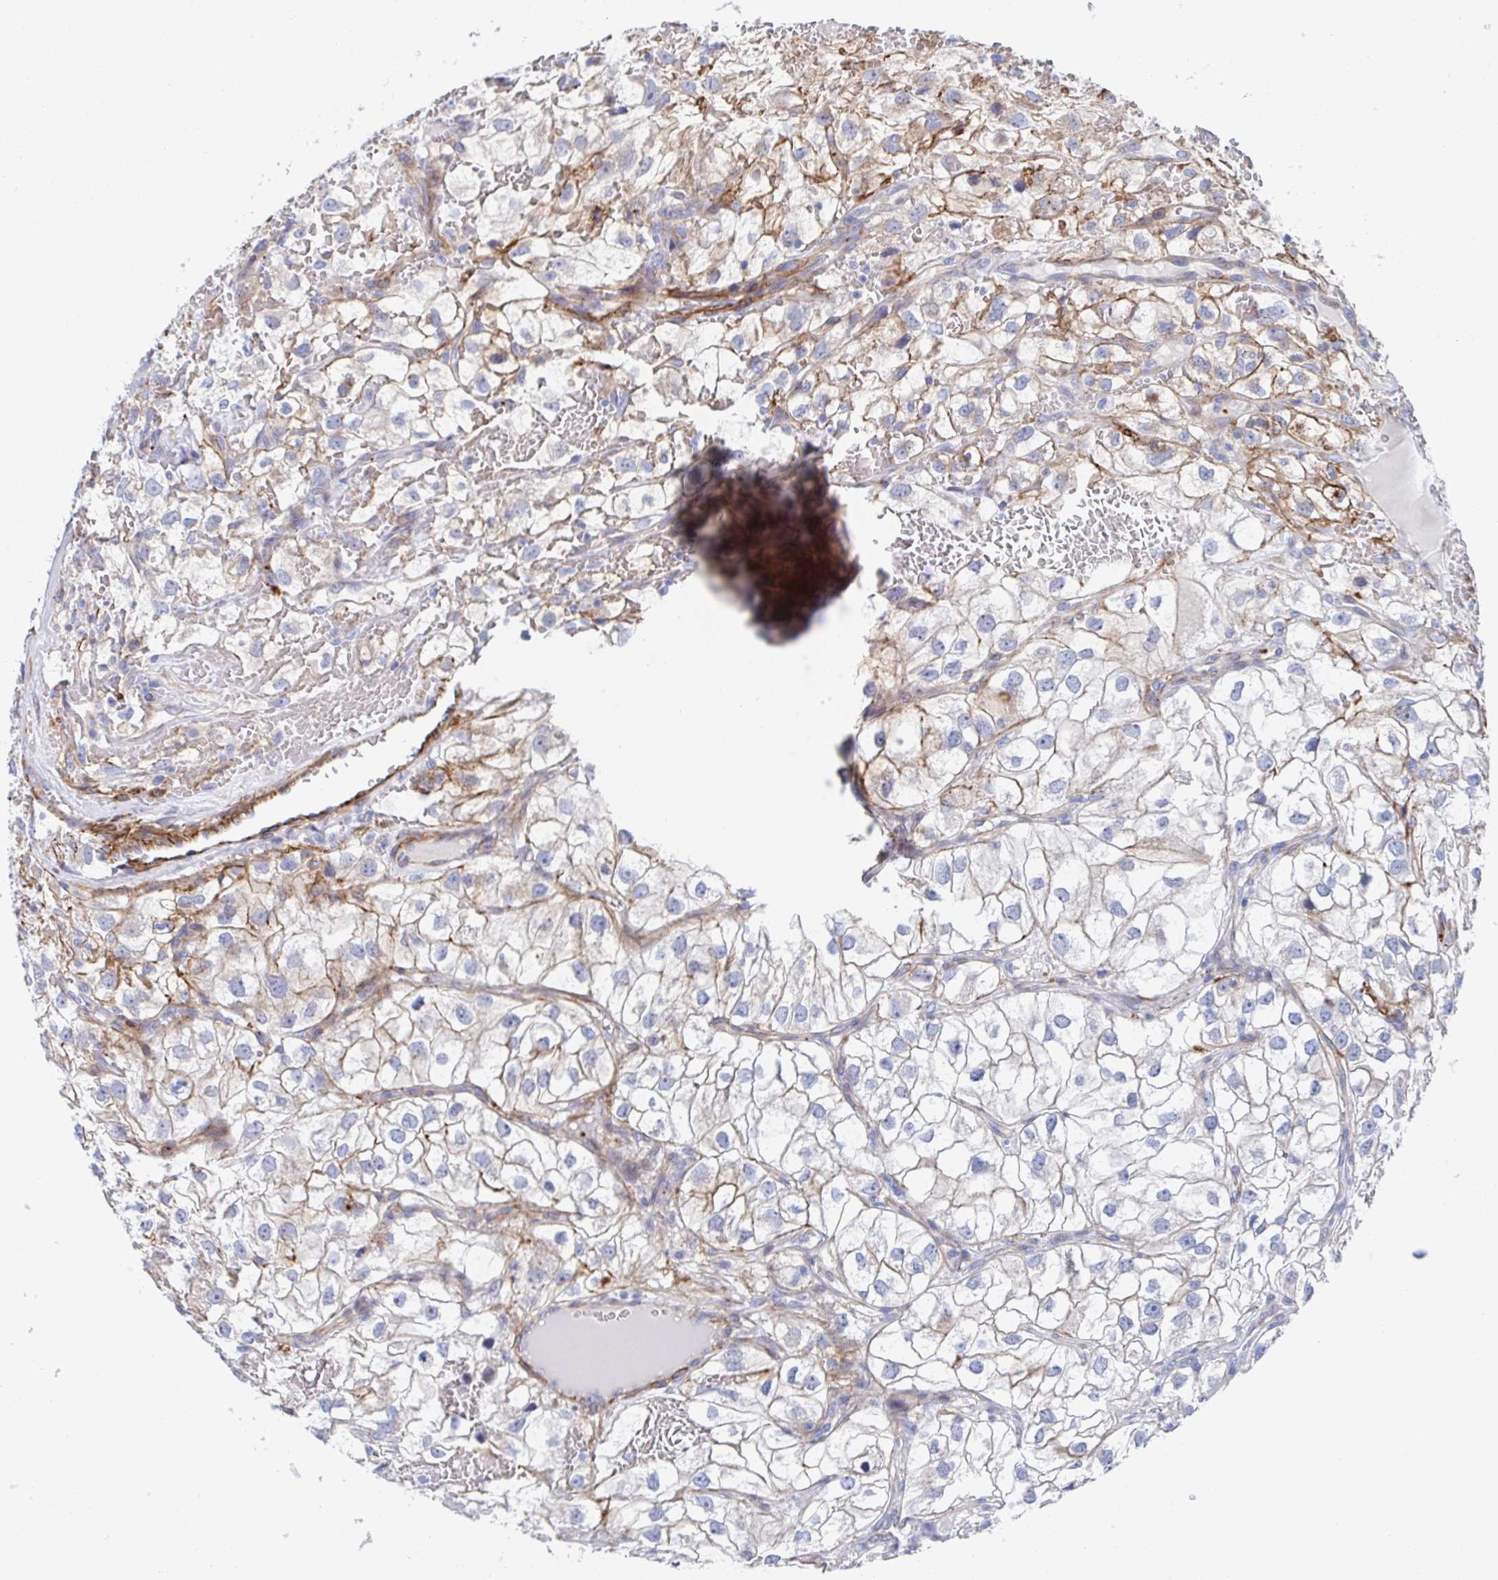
{"staining": {"intensity": "weak", "quantity": "<25%", "location": "cytoplasmic/membranous"}, "tissue": "renal cancer", "cell_type": "Tumor cells", "image_type": "cancer", "snomed": [{"axis": "morphology", "description": "Adenocarcinoma, NOS"}, {"axis": "topography", "description": "Kidney"}], "caption": "A high-resolution image shows immunohistochemistry (IHC) staining of renal cancer, which exhibits no significant positivity in tumor cells. Nuclei are stained in blue.", "gene": "KLC3", "patient": {"sex": "male", "age": 59}}